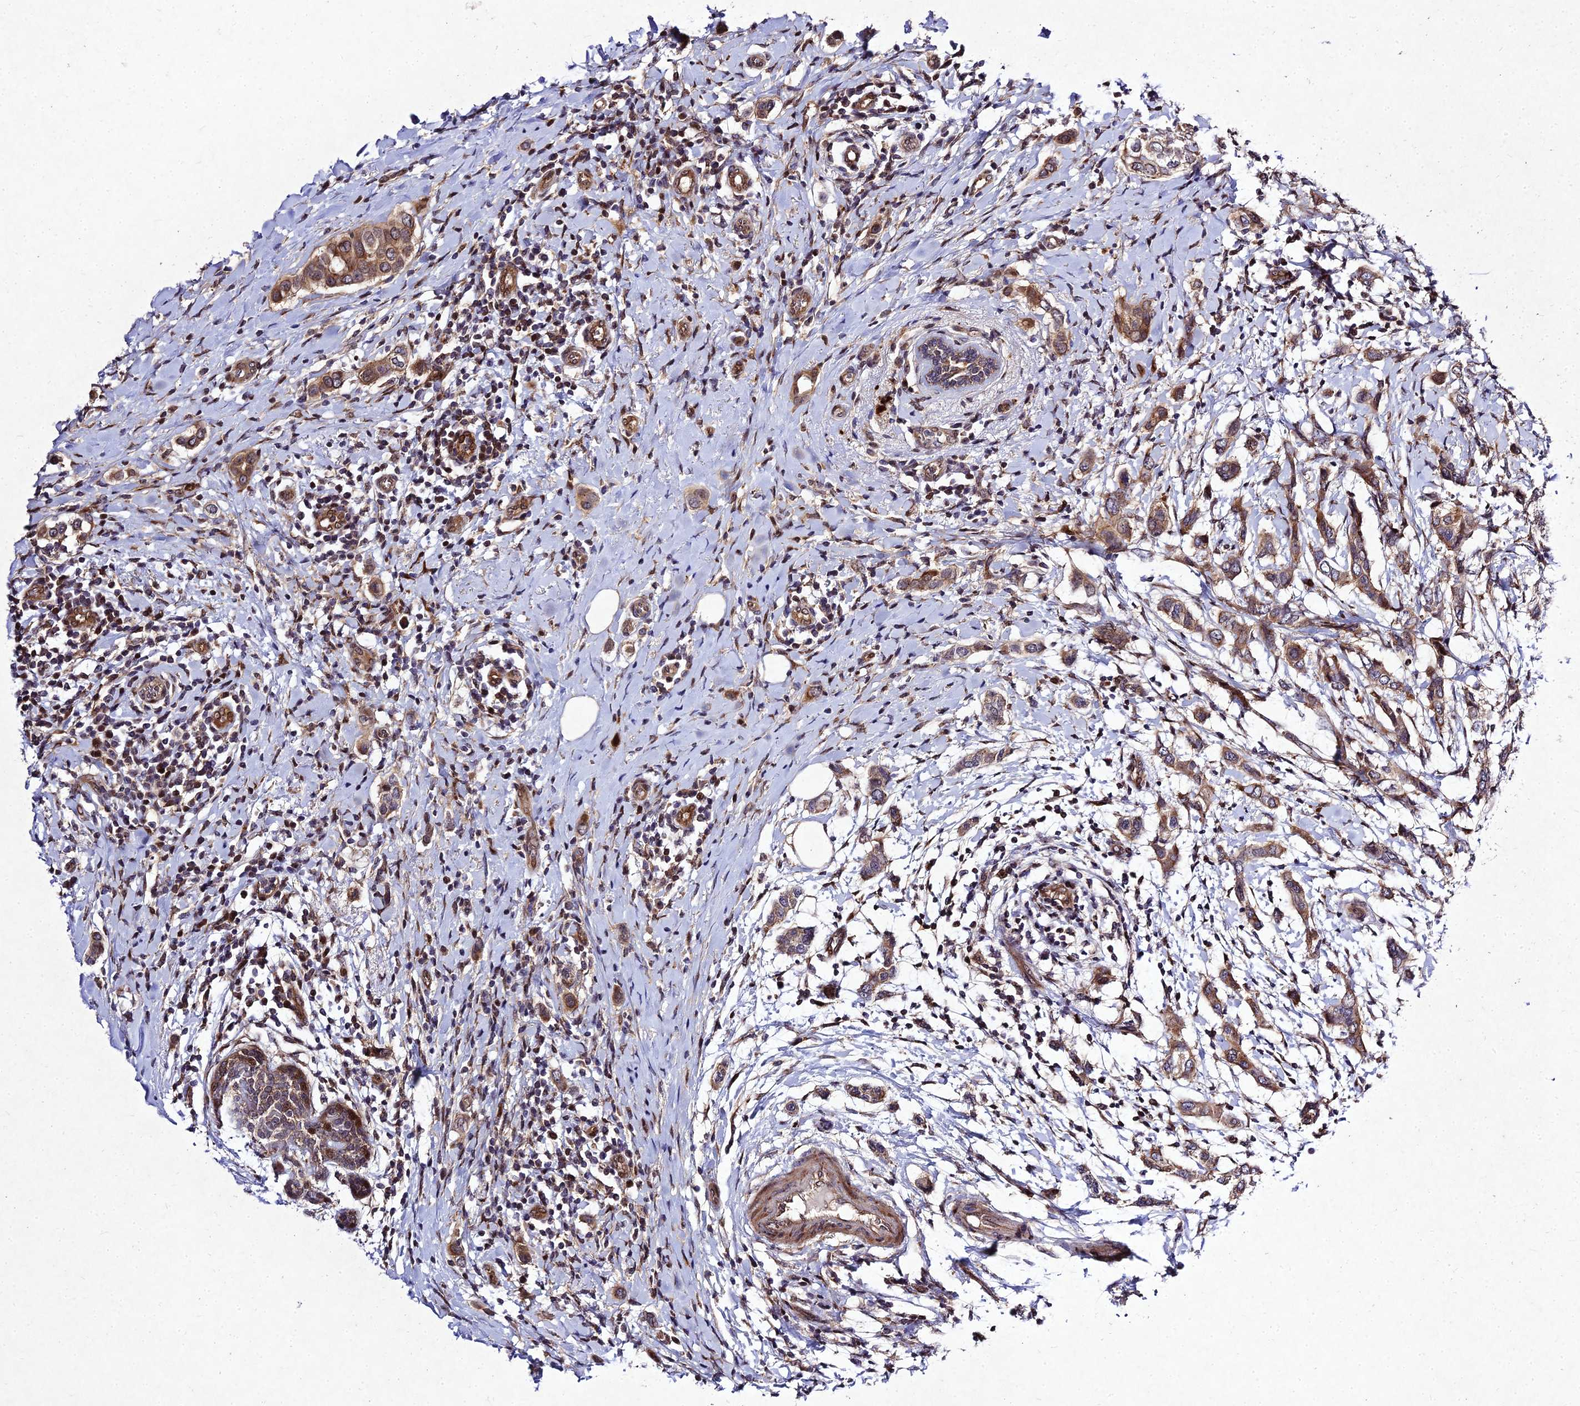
{"staining": {"intensity": "moderate", "quantity": ">75%", "location": "cytoplasmic/membranous"}, "tissue": "breast cancer", "cell_type": "Tumor cells", "image_type": "cancer", "snomed": [{"axis": "morphology", "description": "Lobular carcinoma"}, {"axis": "topography", "description": "Breast"}], "caption": "Immunohistochemical staining of breast cancer (lobular carcinoma) reveals medium levels of moderate cytoplasmic/membranous positivity in approximately >75% of tumor cells.", "gene": "MKKS", "patient": {"sex": "female", "age": 51}}